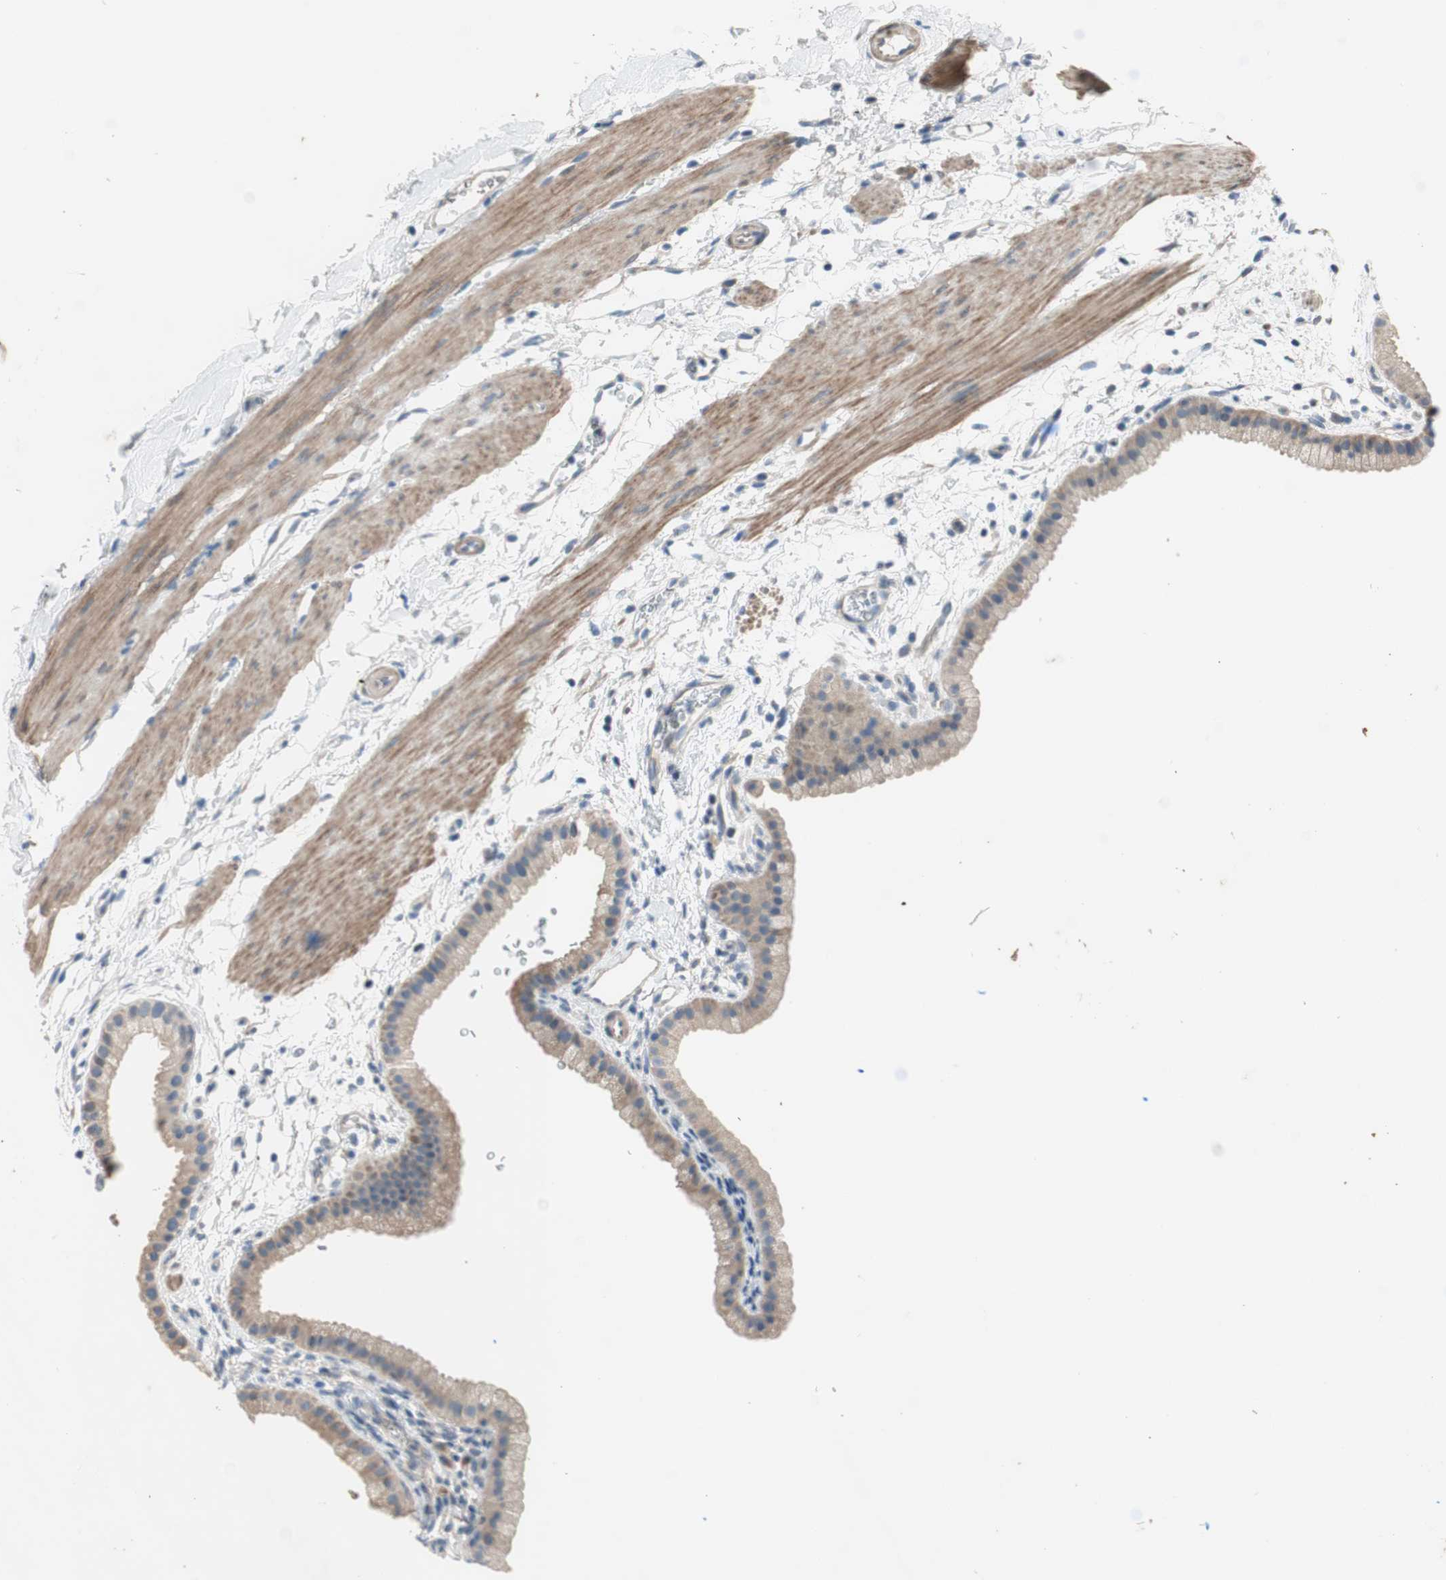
{"staining": {"intensity": "weak", "quantity": ">75%", "location": "cytoplasmic/membranous"}, "tissue": "gallbladder", "cell_type": "Glandular cells", "image_type": "normal", "snomed": [{"axis": "morphology", "description": "Normal tissue, NOS"}, {"axis": "topography", "description": "Gallbladder"}], "caption": "IHC staining of normal gallbladder, which reveals low levels of weak cytoplasmic/membranous positivity in approximately >75% of glandular cells indicating weak cytoplasmic/membranous protein staining. The staining was performed using DAB (3,3'-diaminobenzidine) (brown) for protein detection and nuclei were counterstained in hematoxylin (blue).", "gene": "TACR3", "patient": {"sex": "female", "age": 64}}